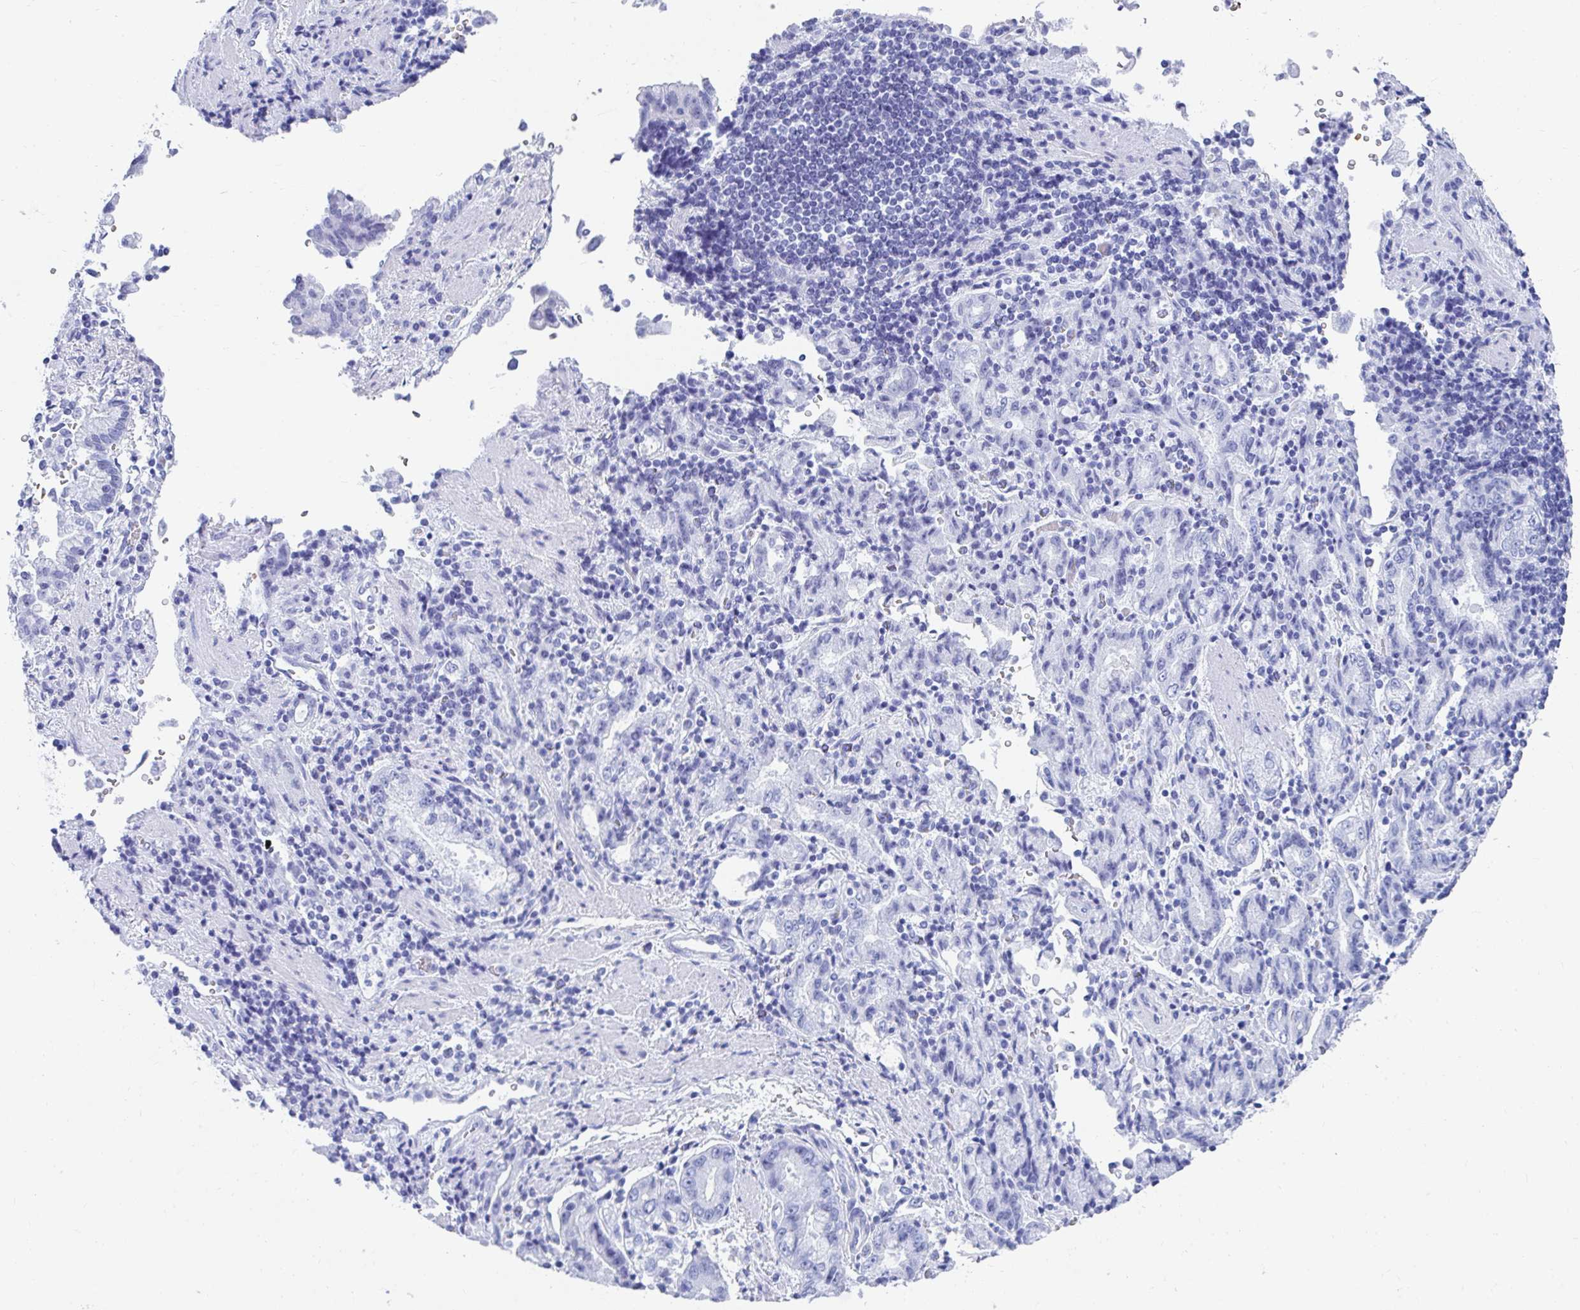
{"staining": {"intensity": "negative", "quantity": "none", "location": "none"}, "tissue": "stomach cancer", "cell_type": "Tumor cells", "image_type": "cancer", "snomed": [{"axis": "morphology", "description": "Adenocarcinoma, NOS"}, {"axis": "topography", "description": "Stomach"}], "caption": "There is no significant positivity in tumor cells of adenocarcinoma (stomach). (Immunohistochemistry (ihc), brightfield microscopy, high magnification).", "gene": "MROH2B", "patient": {"sex": "male", "age": 62}}